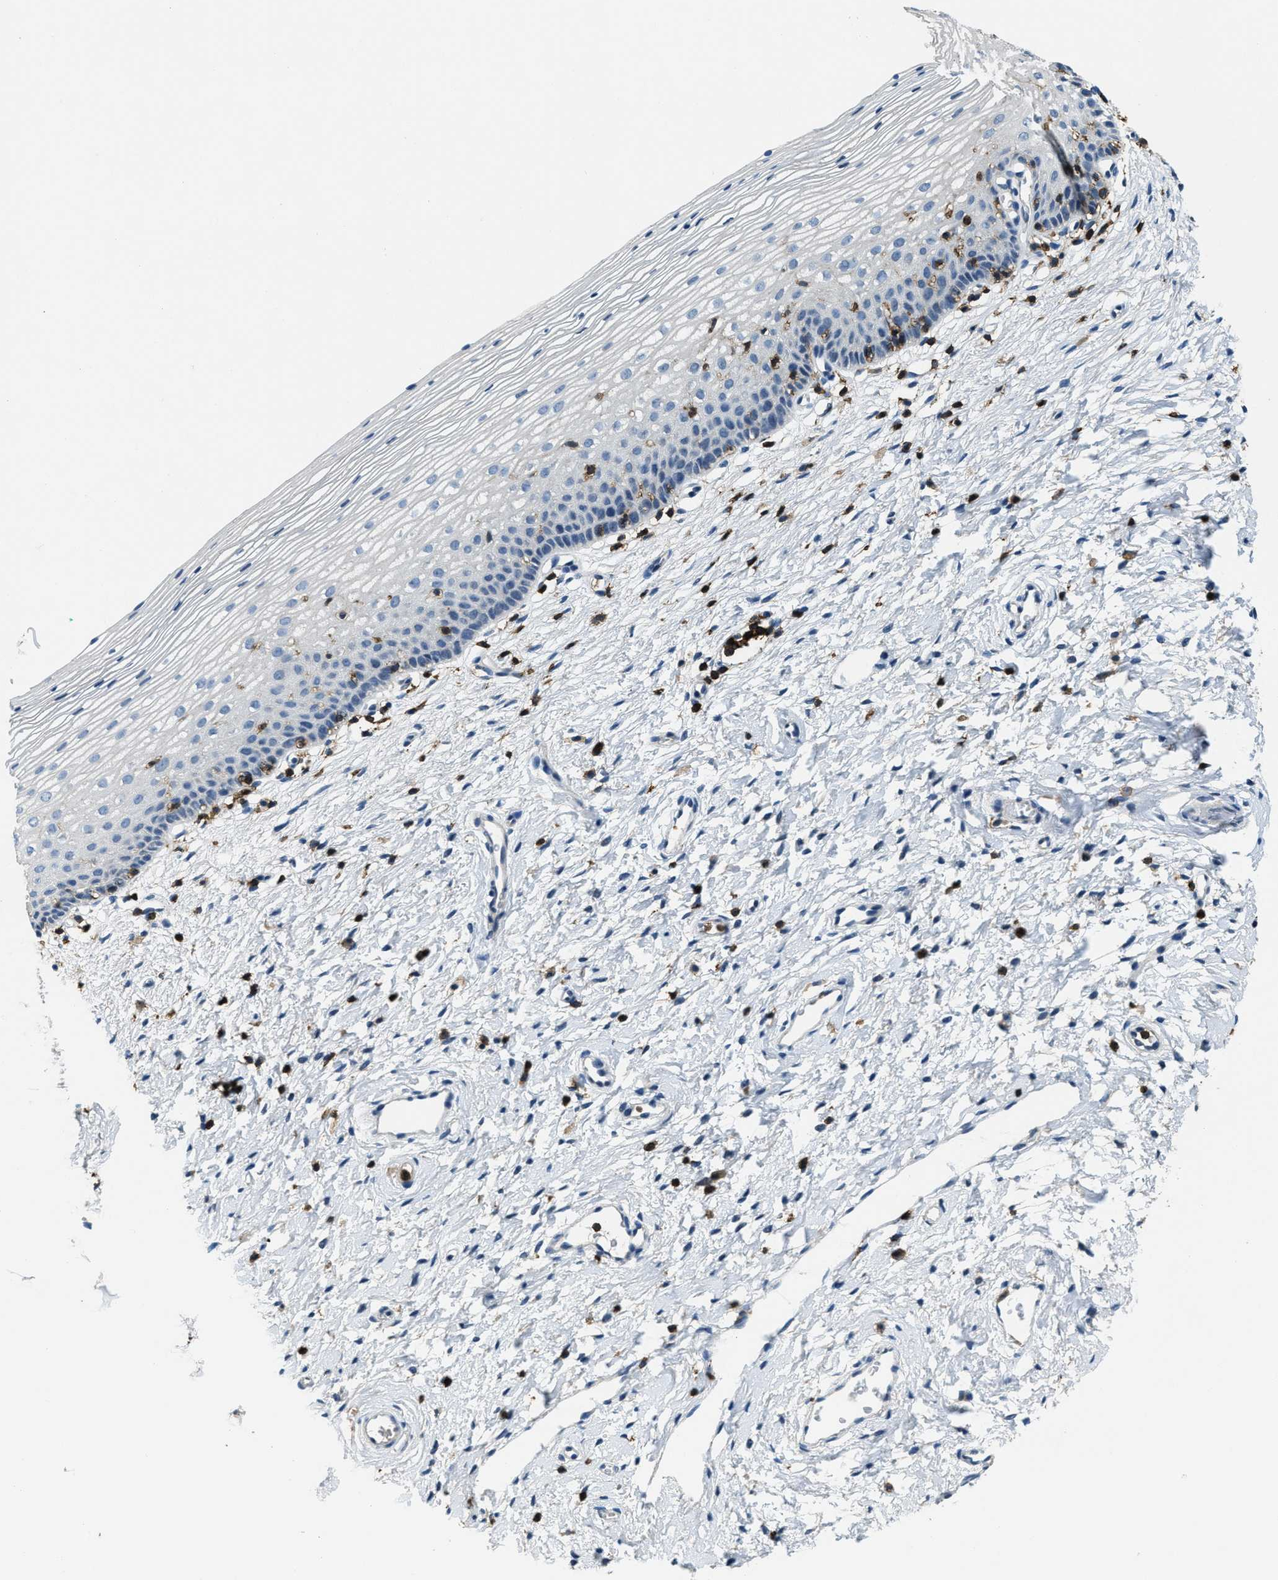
{"staining": {"intensity": "negative", "quantity": "none", "location": "none"}, "tissue": "cervix", "cell_type": "Glandular cells", "image_type": "normal", "snomed": [{"axis": "morphology", "description": "Normal tissue, NOS"}, {"axis": "topography", "description": "Cervix"}], "caption": "This is a micrograph of IHC staining of benign cervix, which shows no staining in glandular cells.", "gene": "MYO1G", "patient": {"sex": "female", "age": 72}}